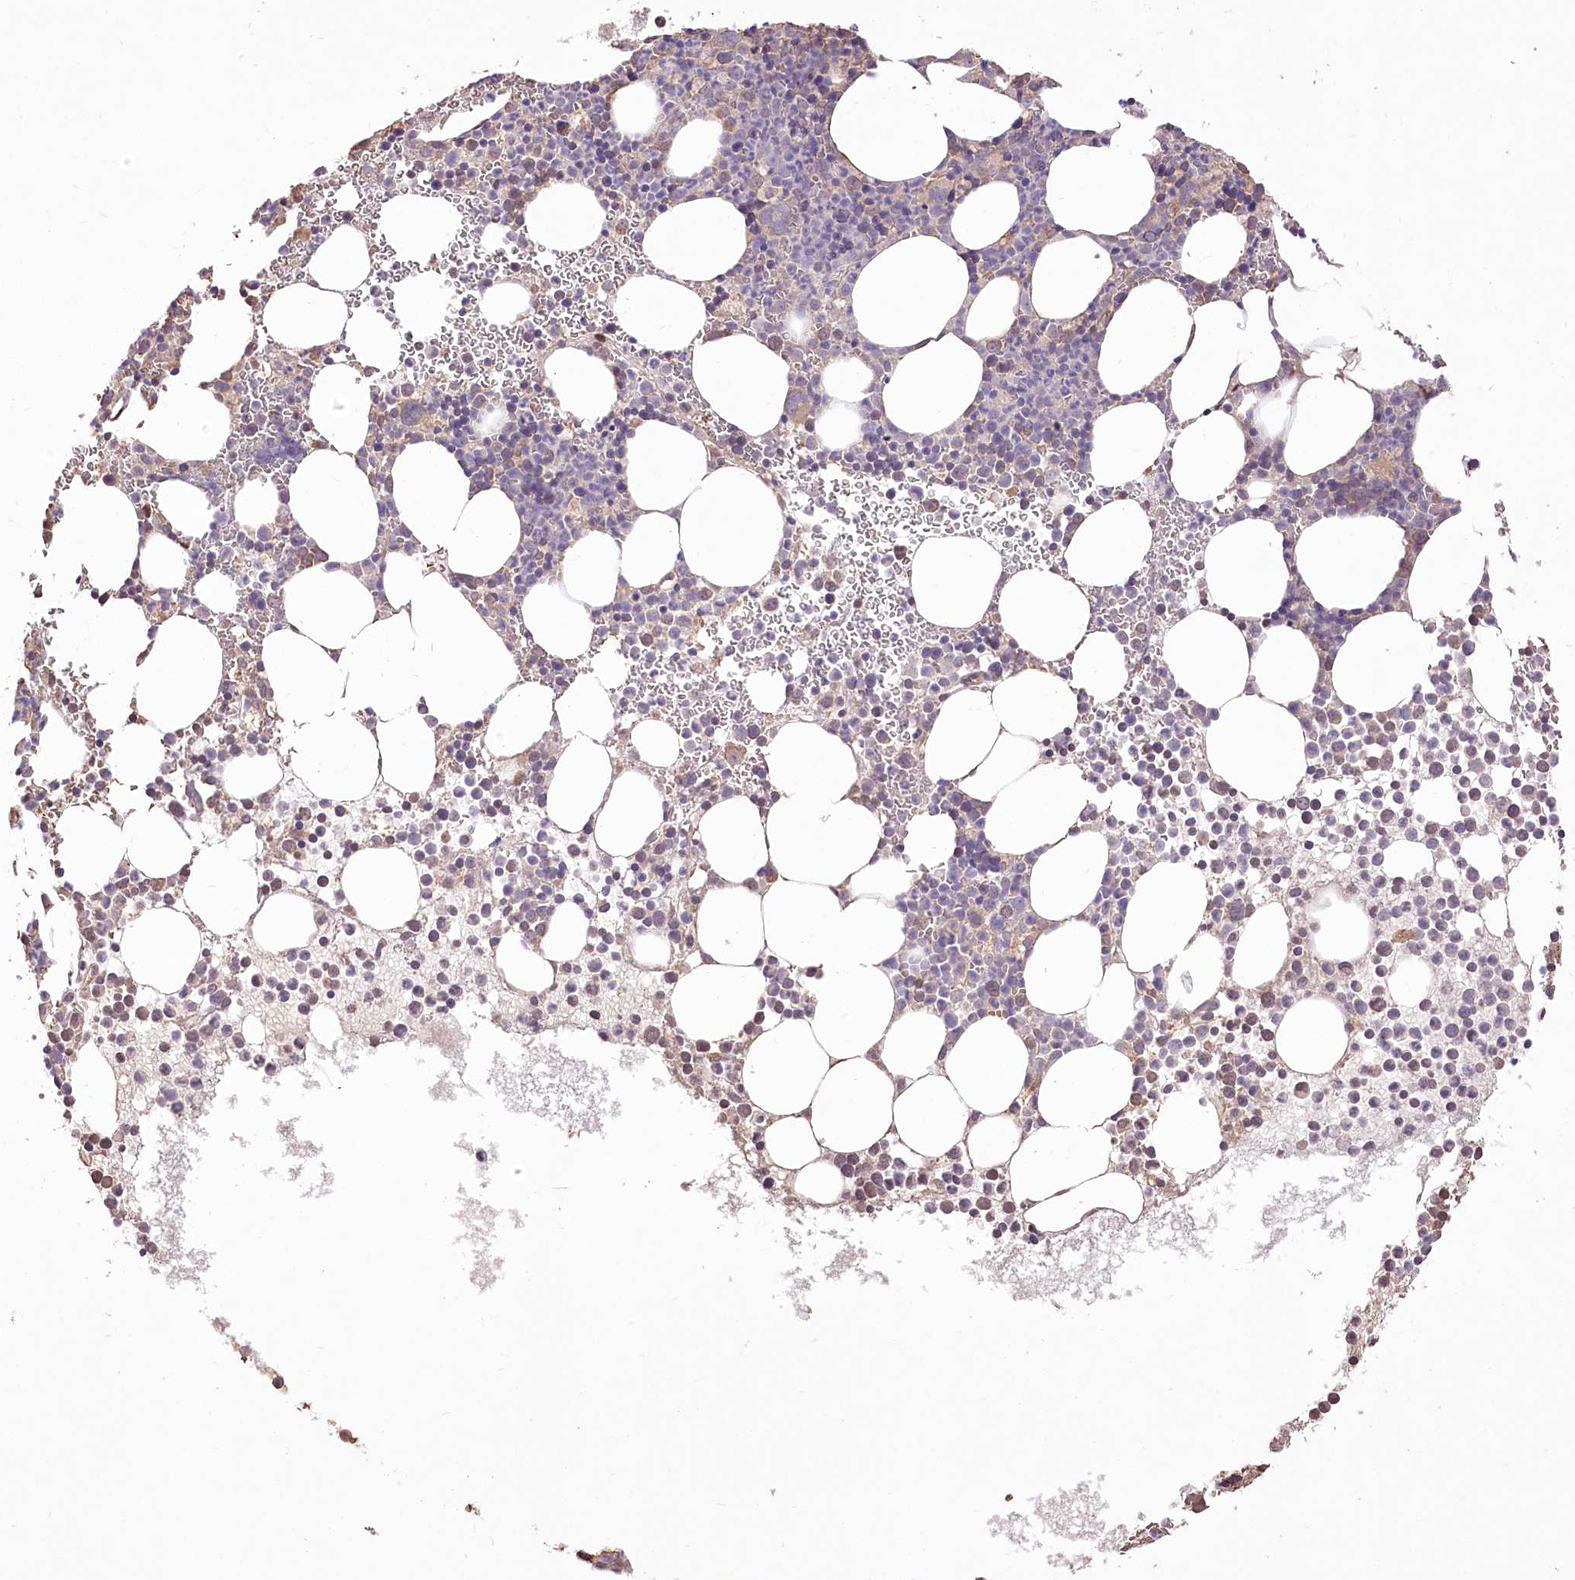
{"staining": {"intensity": "moderate", "quantity": "<25%", "location": "cytoplasmic/membranous"}, "tissue": "bone marrow", "cell_type": "Hematopoietic cells", "image_type": "normal", "snomed": [{"axis": "morphology", "description": "Normal tissue, NOS"}, {"axis": "topography", "description": "Bone marrow"}], "caption": "Brown immunohistochemical staining in unremarkable bone marrow reveals moderate cytoplasmic/membranous positivity in about <25% of hematopoietic cells.", "gene": "R3HDM2", "patient": {"sex": "female", "age": 78}}